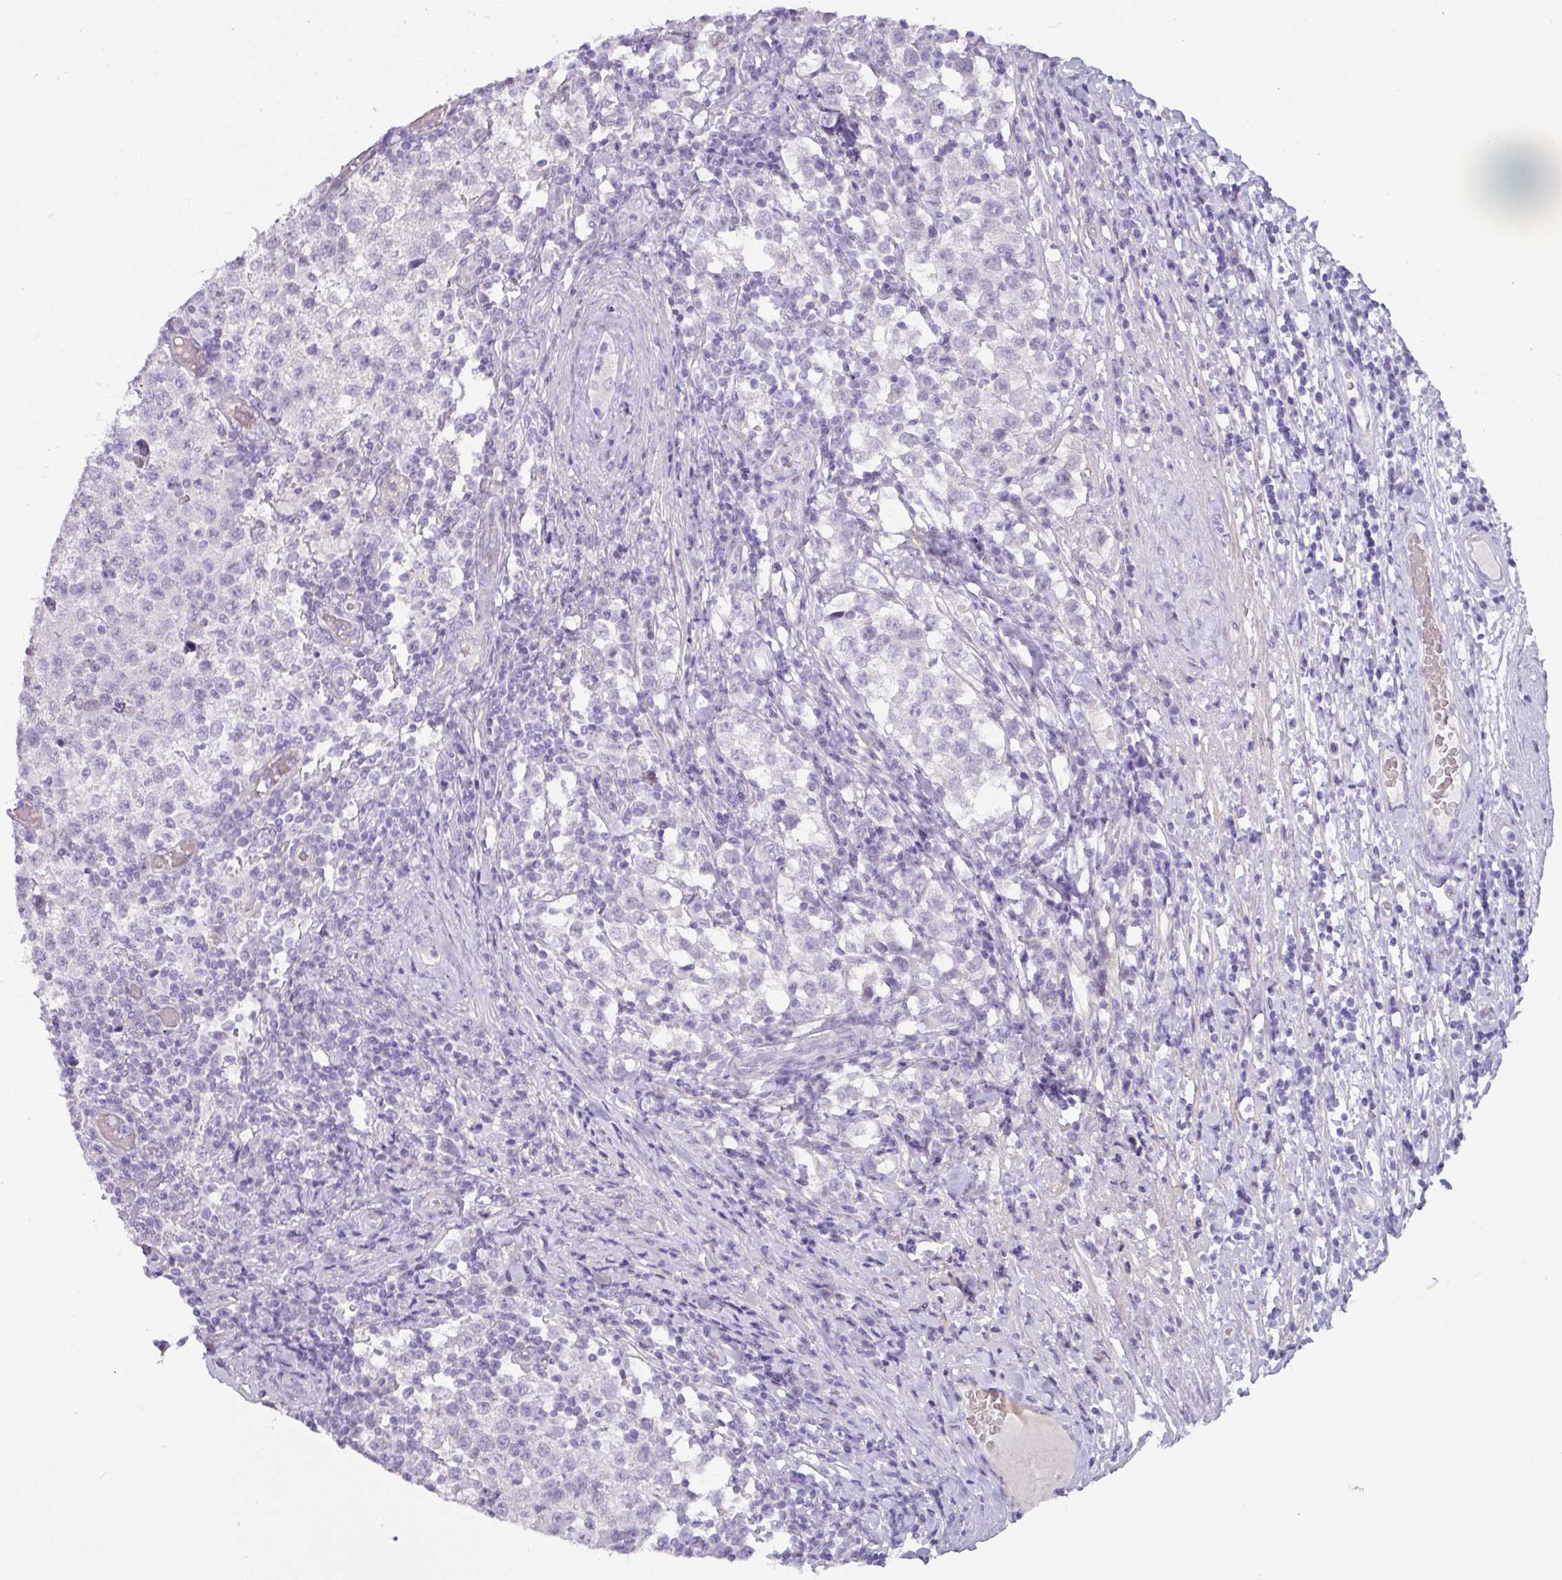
{"staining": {"intensity": "negative", "quantity": "none", "location": "none"}, "tissue": "testis cancer", "cell_type": "Tumor cells", "image_type": "cancer", "snomed": [{"axis": "morphology", "description": "Seminoma, NOS"}, {"axis": "topography", "description": "Testis"}], "caption": "Tumor cells show no significant expression in testis seminoma. Nuclei are stained in blue.", "gene": "OR52N1", "patient": {"sex": "male", "age": 34}}